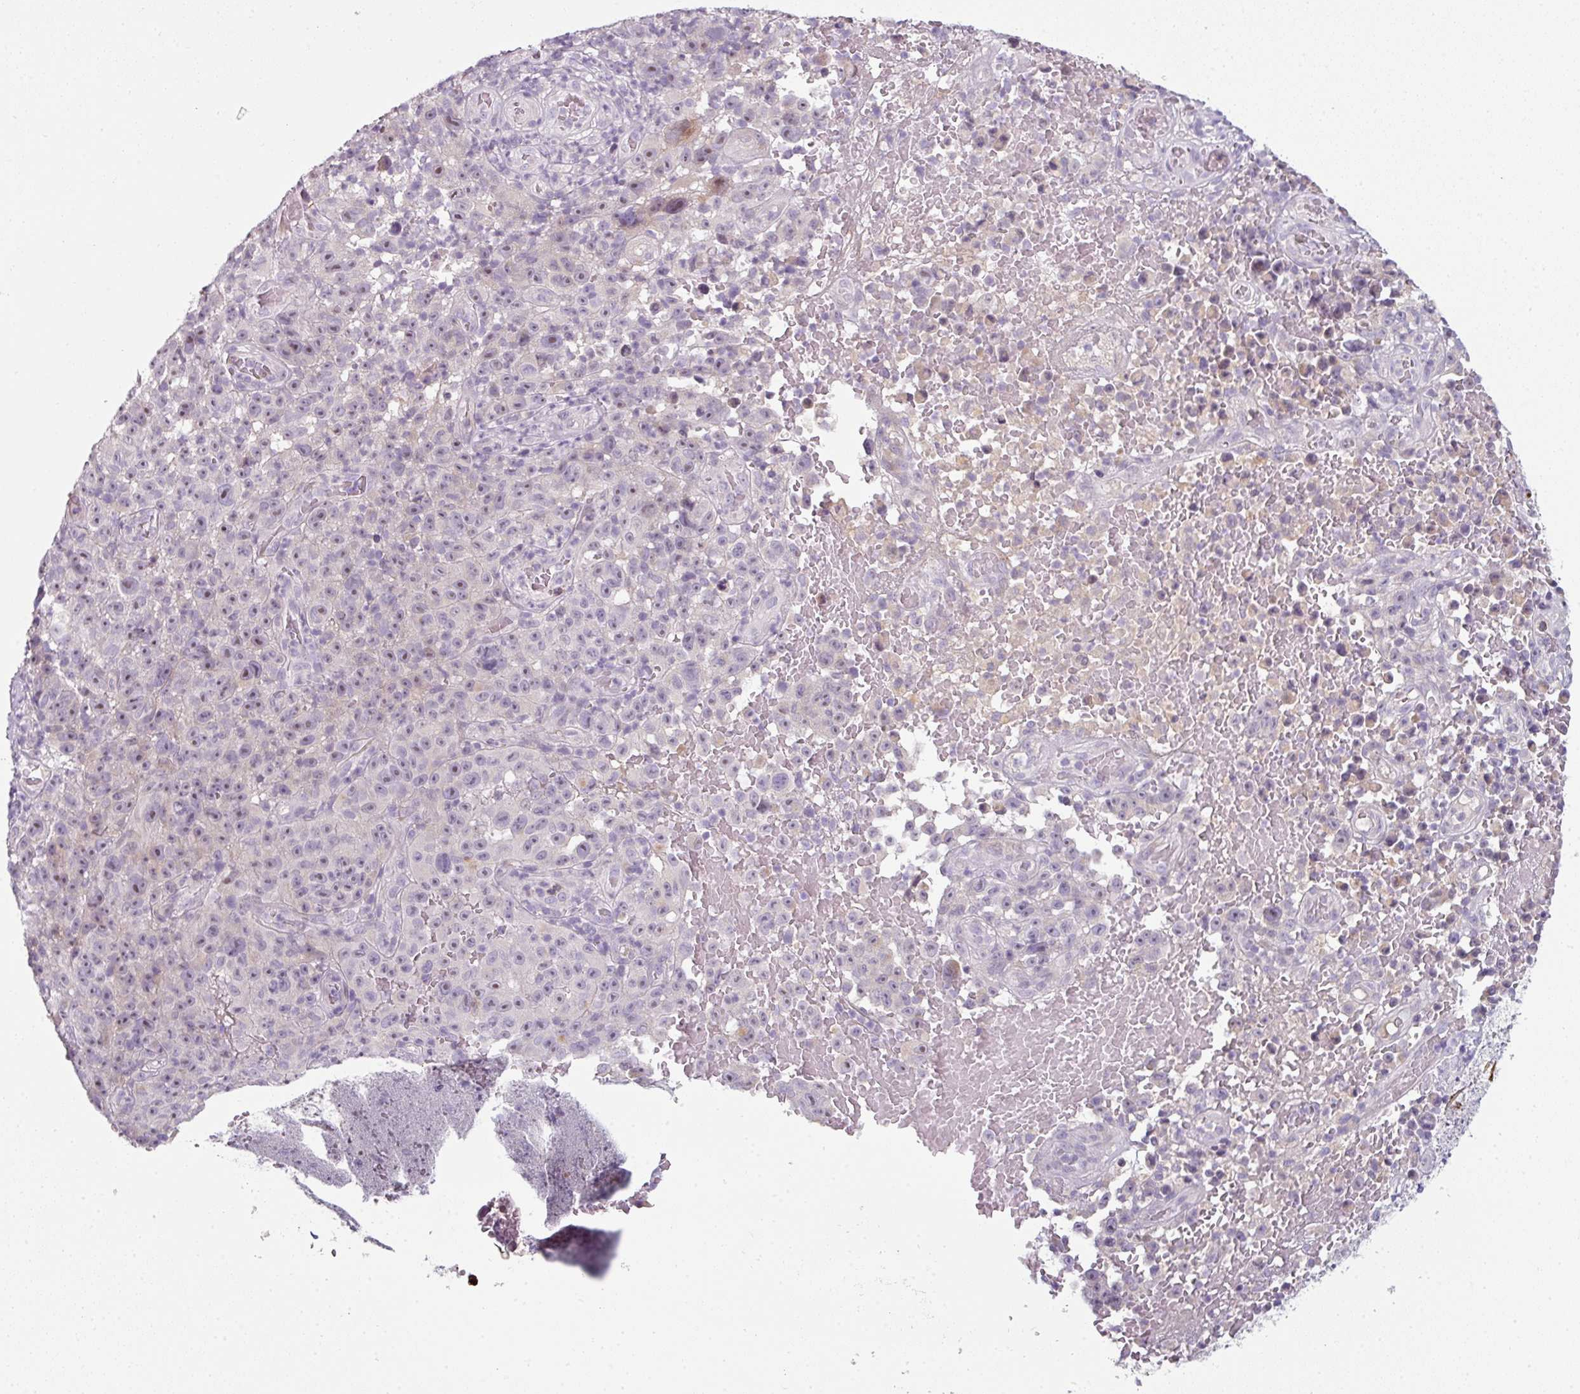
{"staining": {"intensity": "negative", "quantity": "none", "location": "none"}, "tissue": "melanoma", "cell_type": "Tumor cells", "image_type": "cancer", "snomed": [{"axis": "morphology", "description": "Malignant melanoma, NOS"}, {"axis": "topography", "description": "Skin"}], "caption": "IHC histopathology image of human malignant melanoma stained for a protein (brown), which reveals no staining in tumor cells. (Brightfield microscopy of DAB immunohistochemistry (IHC) at high magnification).", "gene": "FHAD1", "patient": {"sex": "female", "age": 82}}